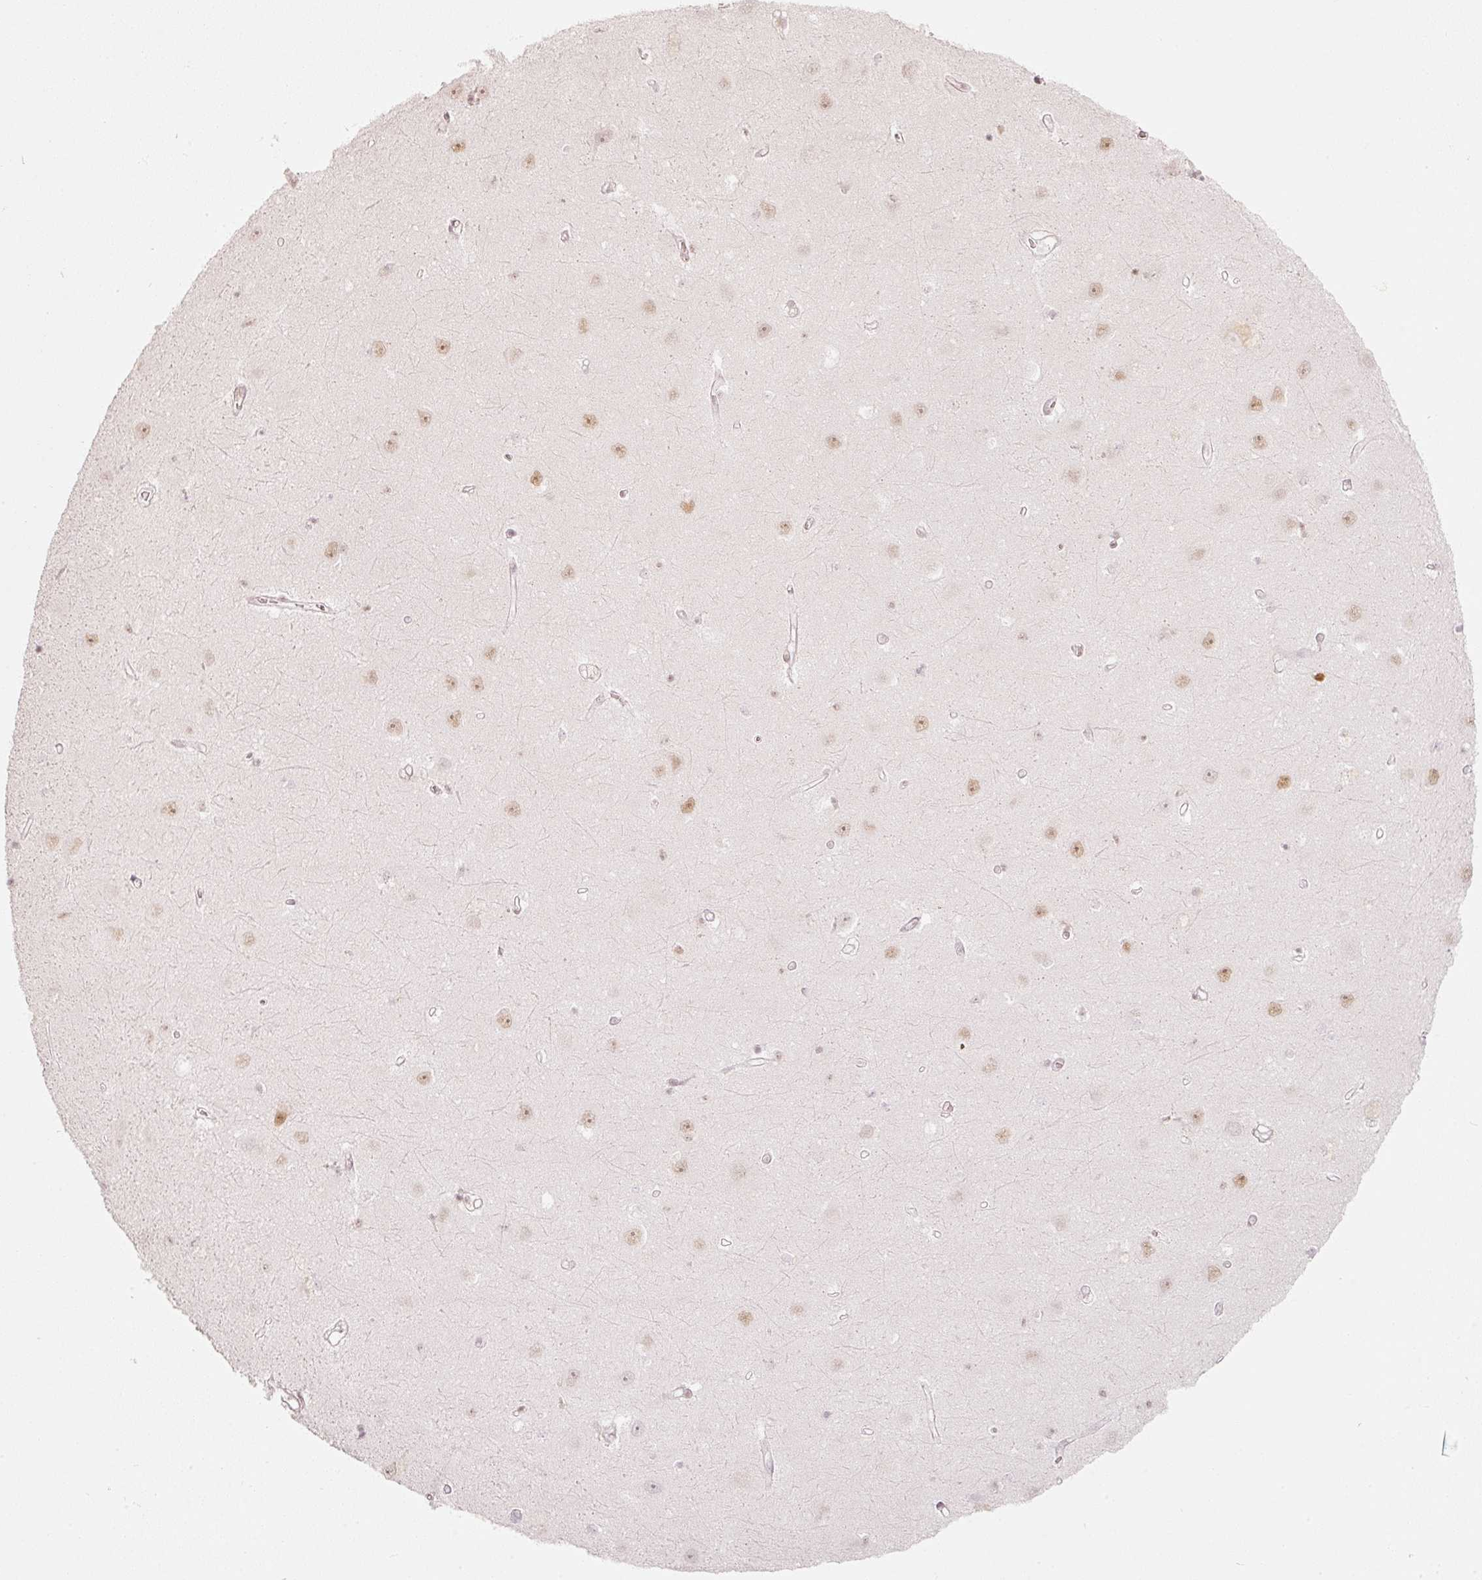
{"staining": {"intensity": "negative", "quantity": "none", "location": "none"}, "tissue": "hippocampus", "cell_type": "Glial cells", "image_type": "normal", "snomed": [{"axis": "morphology", "description": "Normal tissue, NOS"}, {"axis": "topography", "description": "Hippocampus"}], "caption": "DAB immunohistochemical staining of unremarkable human hippocampus displays no significant staining in glial cells.", "gene": "PPP1R10", "patient": {"sex": "female", "age": 64}}